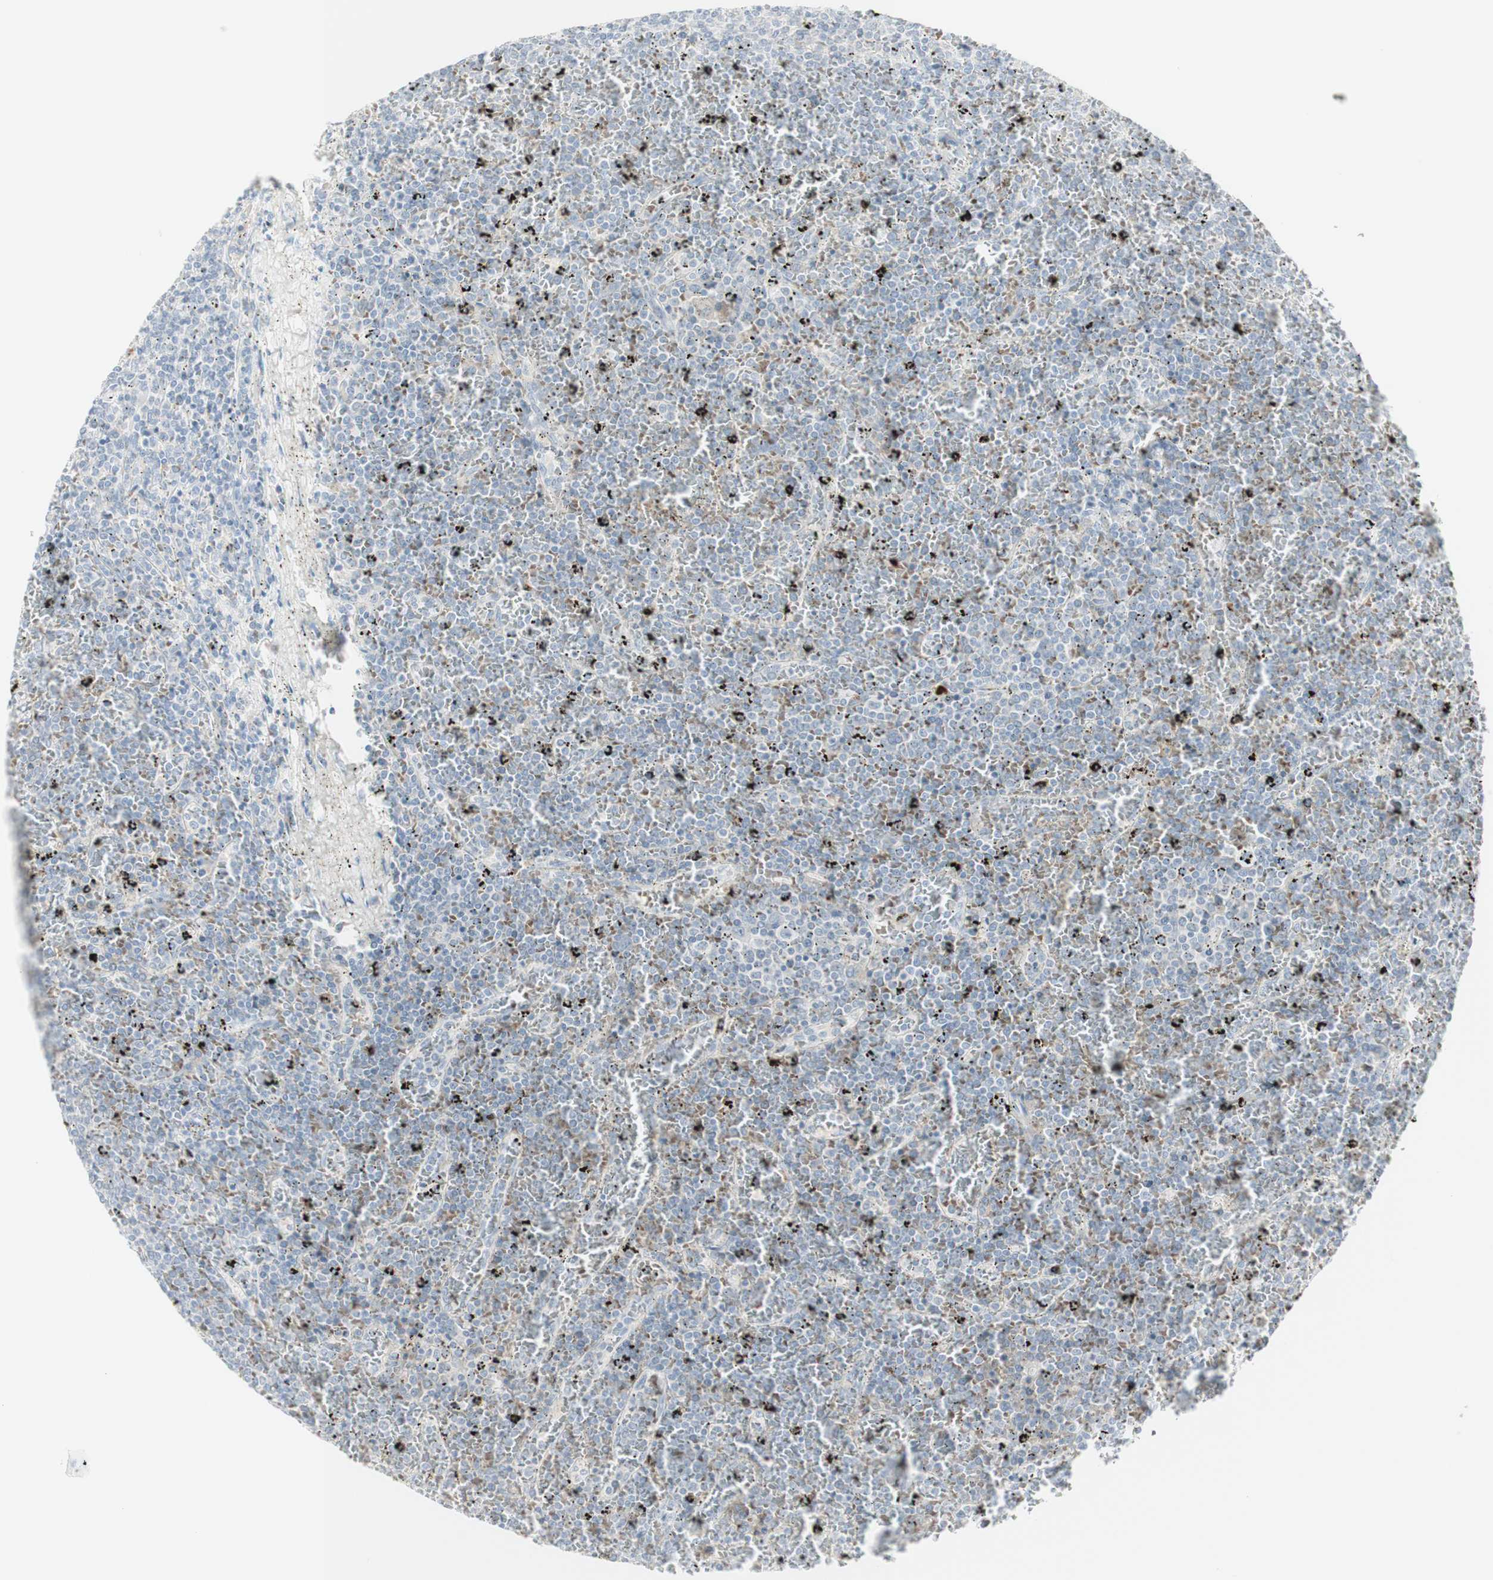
{"staining": {"intensity": "negative", "quantity": "none", "location": "none"}, "tissue": "lymphoma", "cell_type": "Tumor cells", "image_type": "cancer", "snomed": [{"axis": "morphology", "description": "Malignant lymphoma, non-Hodgkin's type, Low grade"}, {"axis": "topography", "description": "Spleen"}], "caption": "The histopathology image displays no significant expression in tumor cells of lymphoma. (DAB (3,3'-diaminobenzidine) immunohistochemistry visualized using brightfield microscopy, high magnification).", "gene": "MDK", "patient": {"sex": "female", "age": 77}}